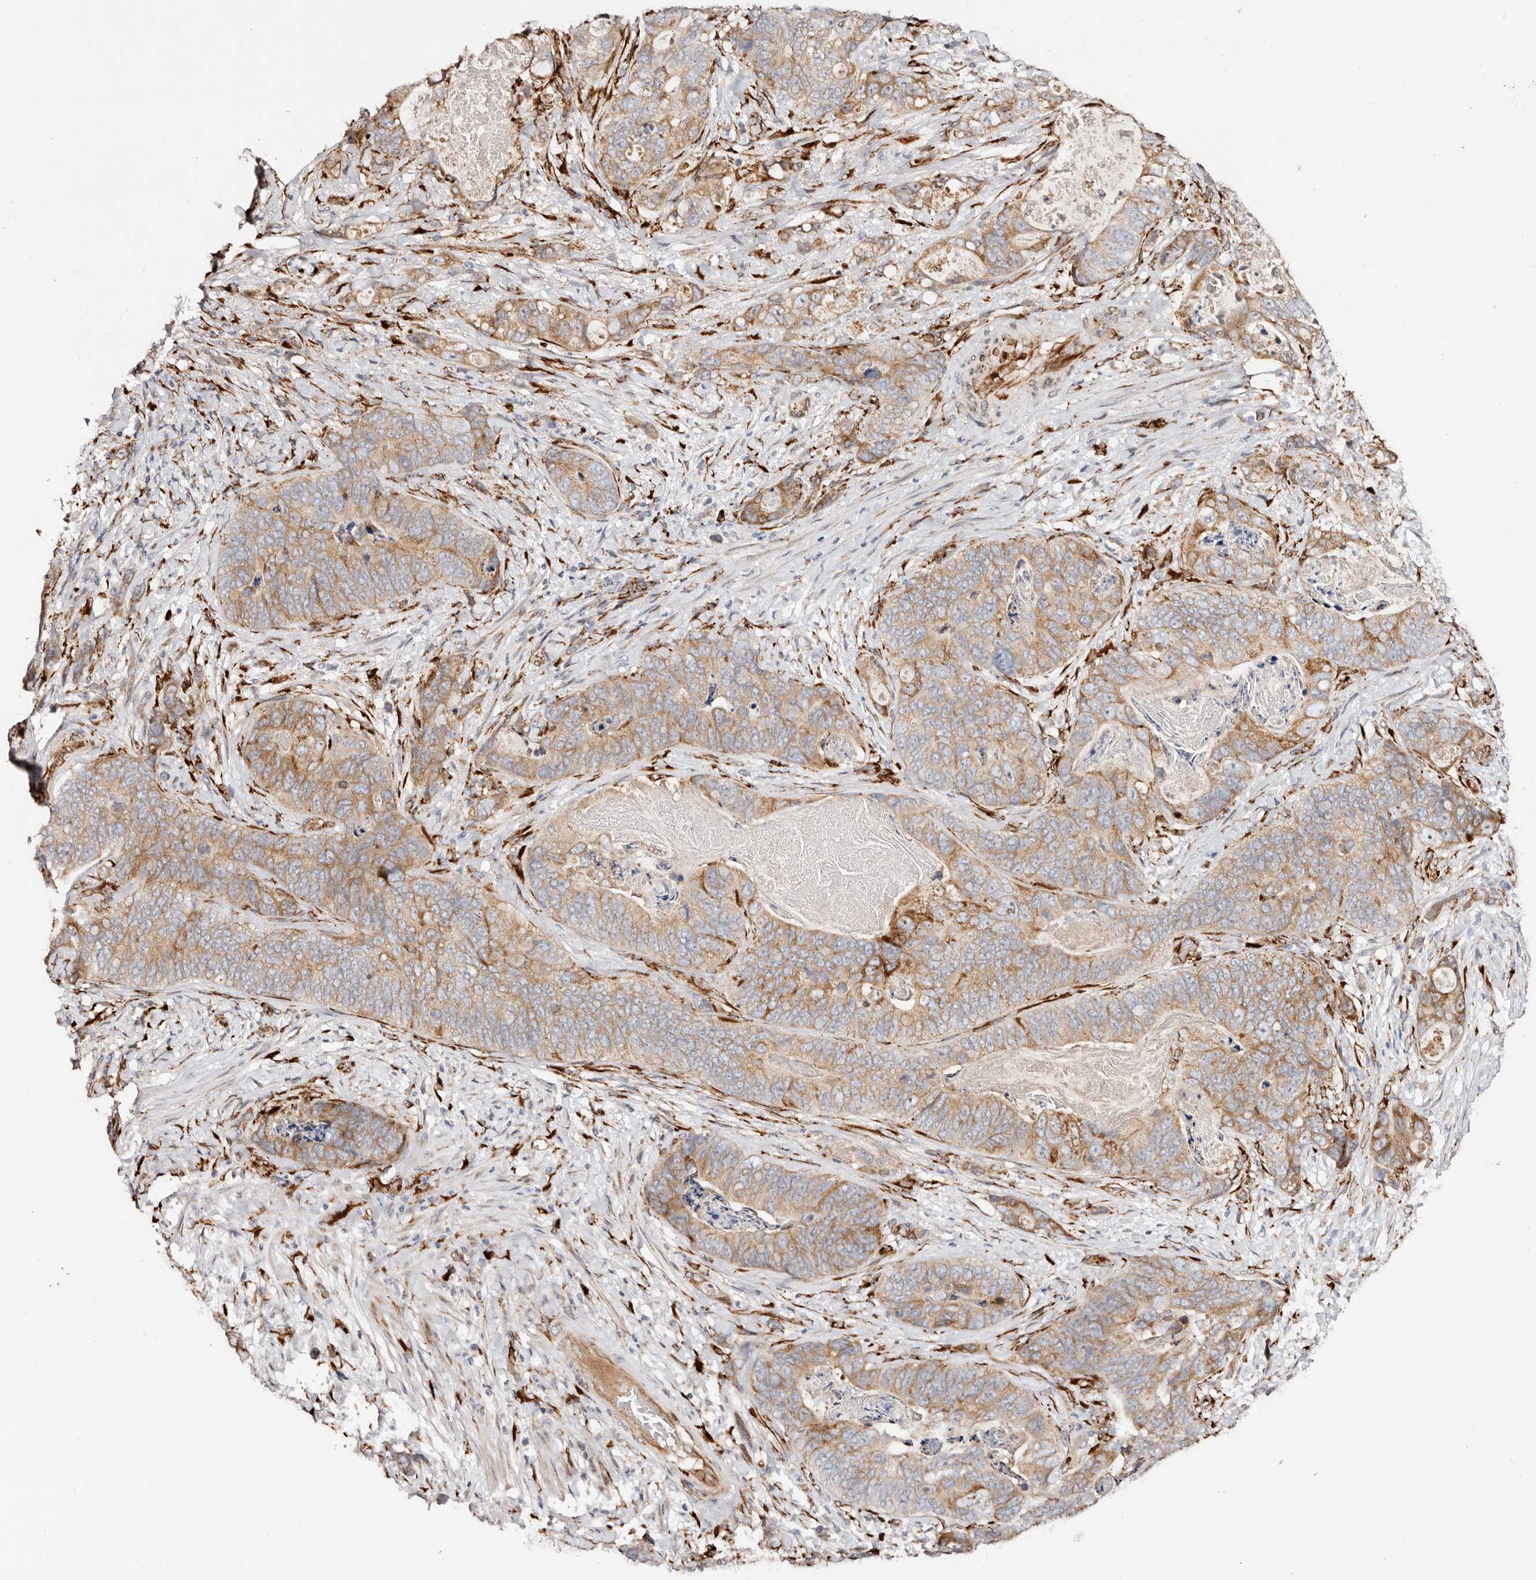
{"staining": {"intensity": "moderate", "quantity": ">75%", "location": "cytoplasmic/membranous"}, "tissue": "stomach cancer", "cell_type": "Tumor cells", "image_type": "cancer", "snomed": [{"axis": "morphology", "description": "Normal tissue, NOS"}, {"axis": "morphology", "description": "Adenocarcinoma, NOS"}, {"axis": "topography", "description": "Stomach"}], "caption": "Brown immunohistochemical staining in human stomach cancer (adenocarcinoma) reveals moderate cytoplasmic/membranous staining in about >75% of tumor cells.", "gene": "SERPINH1", "patient": {"sex": "female", "age": 89}}